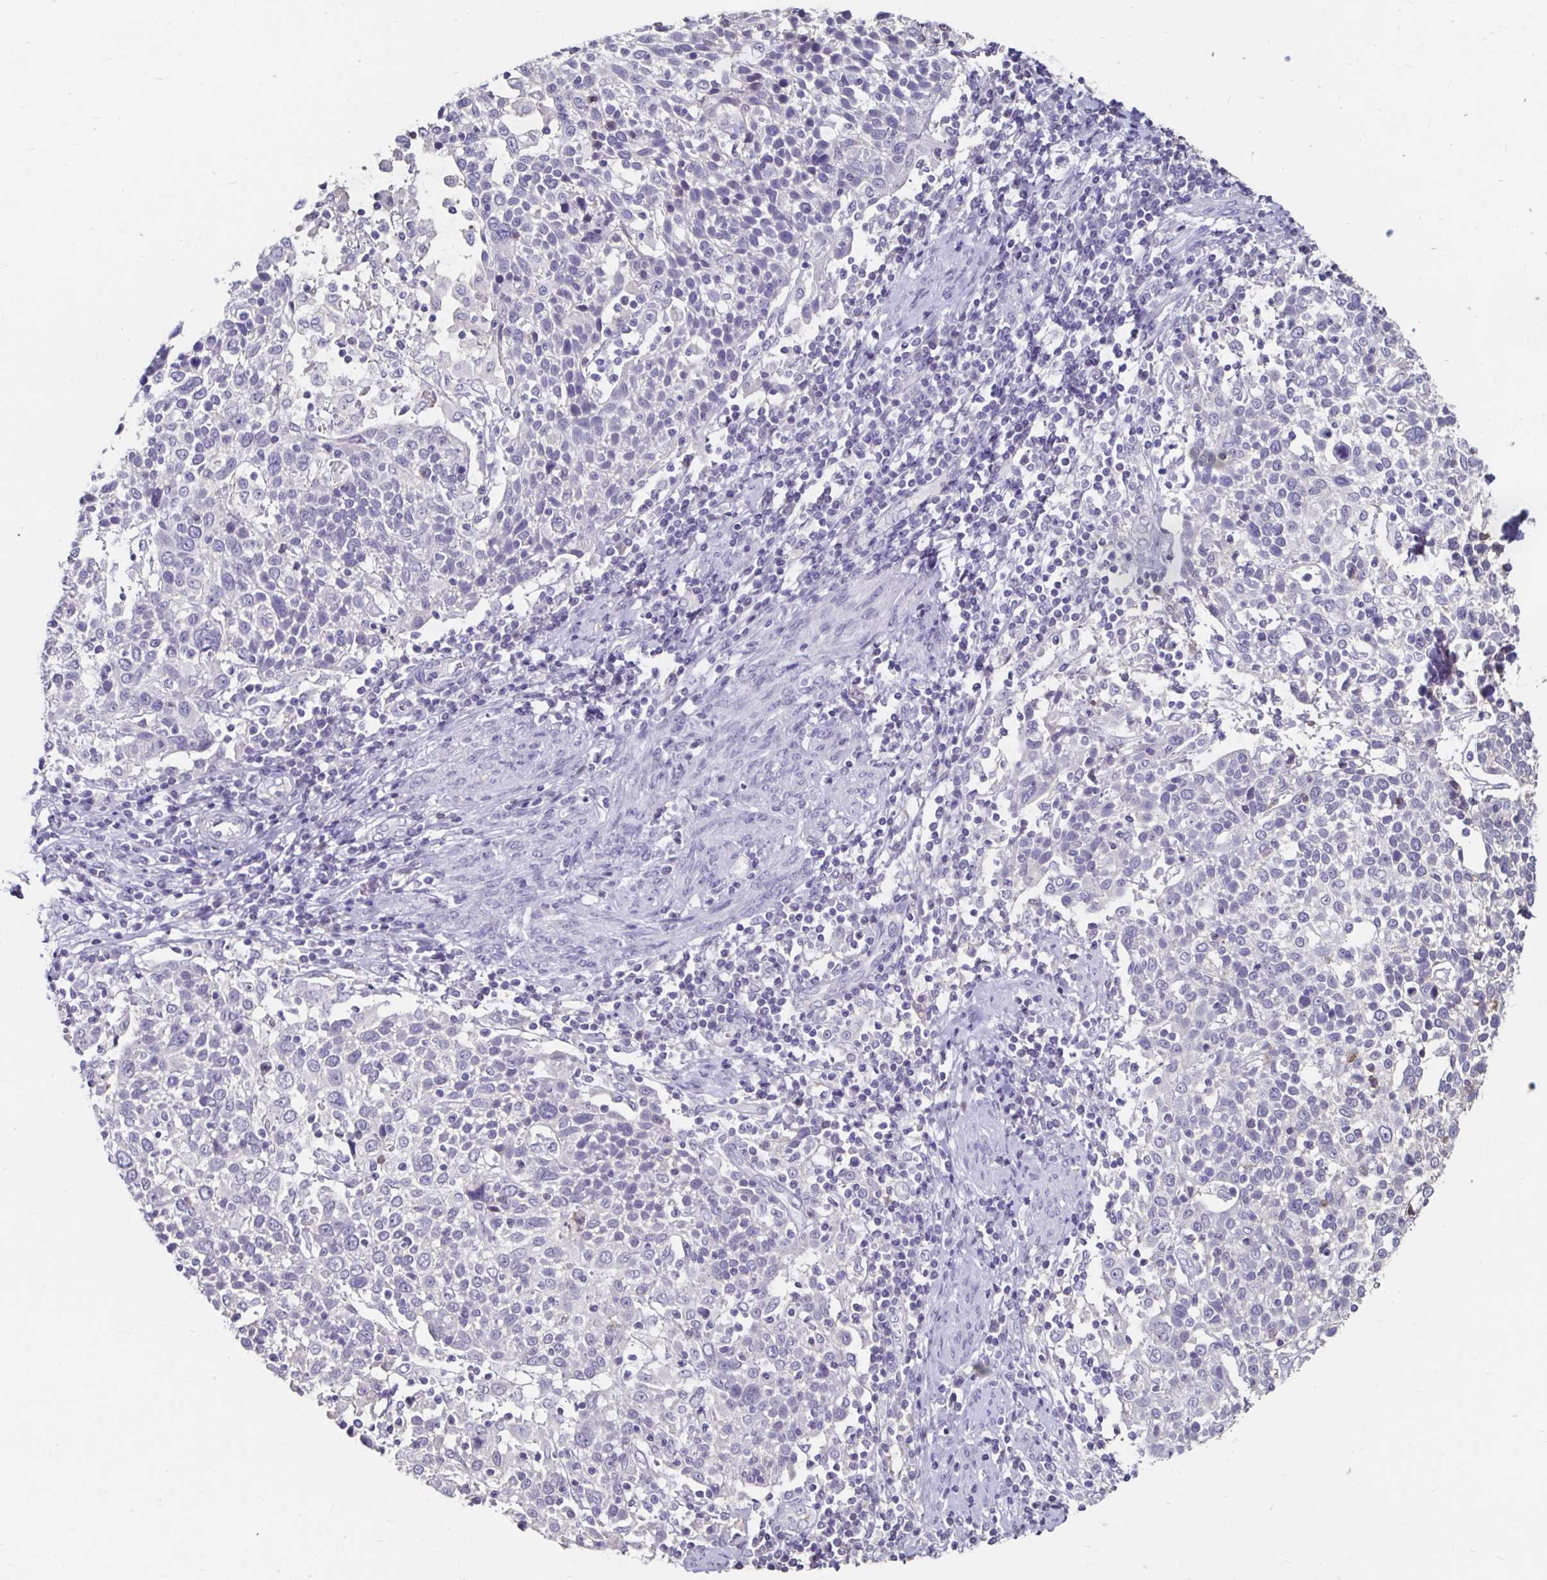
{"staining": {"intensity": "negative", "quantity": "none", "location": "none"}, "tissue": "cervical cancer", "cell_type": "Tumor cells", "image_type": "cancer", "snomed": [{"axis": "morphology", "description": "Squamous cell carcinoma, NOS"}, {"axis": "topography", "description": "Cervix"}], "caption": "Tumor cells are negative for brown protein staining in cervical cancer. The staining is performed using DAB (3,3'-diaminobenzidine) brown chromogen with nuclei counter-stained in using hematoxylin.", "gene": "SCG3", "patient": {"sex": "female", "age": 61}}